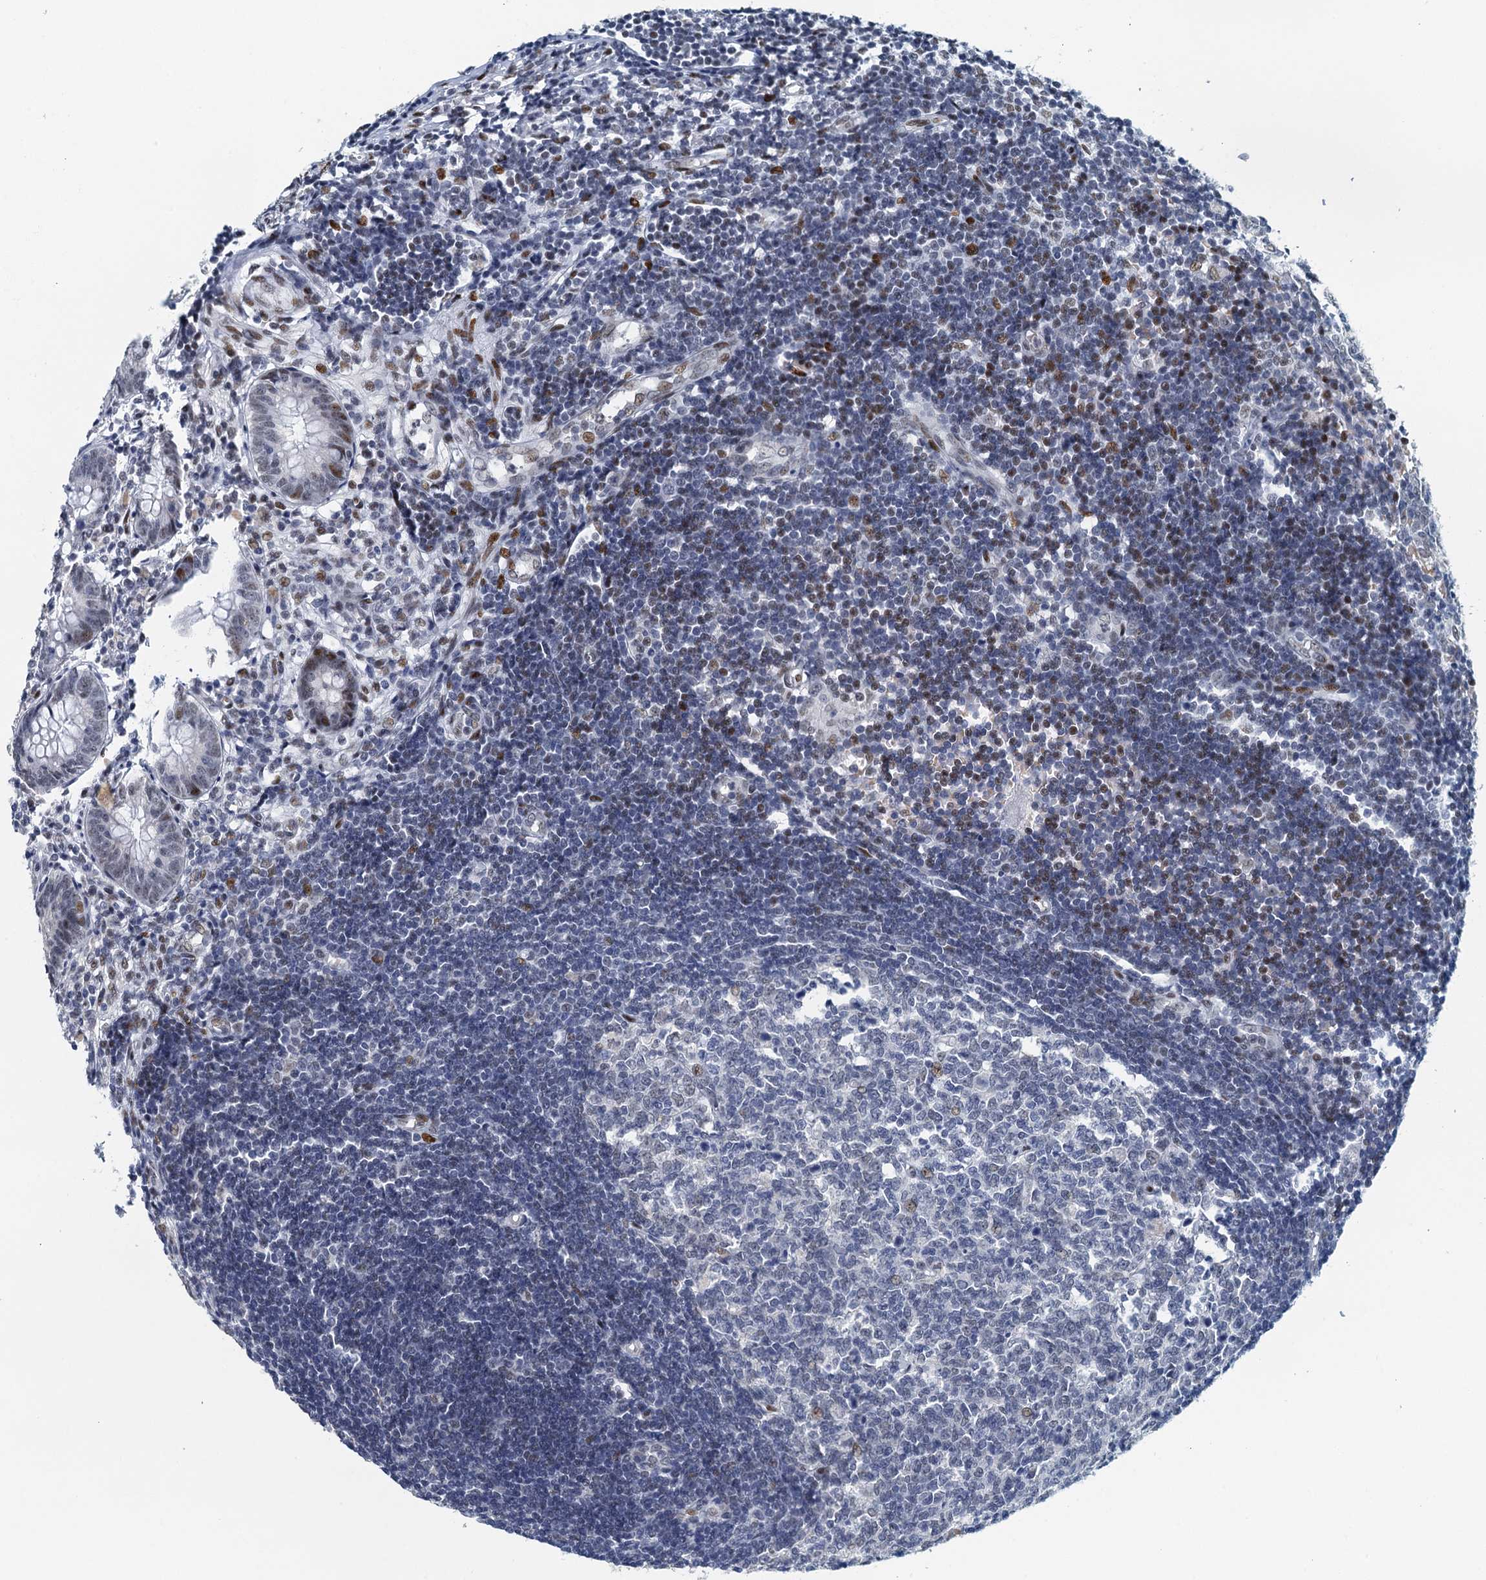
{"staining": {"intensity": "moderate", "quantity": "25%-75%", "location": "nuclear"}, "tissue": "appendix", "cell_type": "Glandular cells", "image_type": "normal", "snomed": [{"axis": "morphology", "description": "Normal tissue, NOS"}, {"axis": "topography", "description": "Appendix"}], "caption": "About 25%-75% of glandular cells in unremarkable human appendix exhibit moderate nuclear protein expression as visualized by brown immunohistochemical staining.", "gene": "TTLL9", "patient": {"sex": "female", "age": 54}}